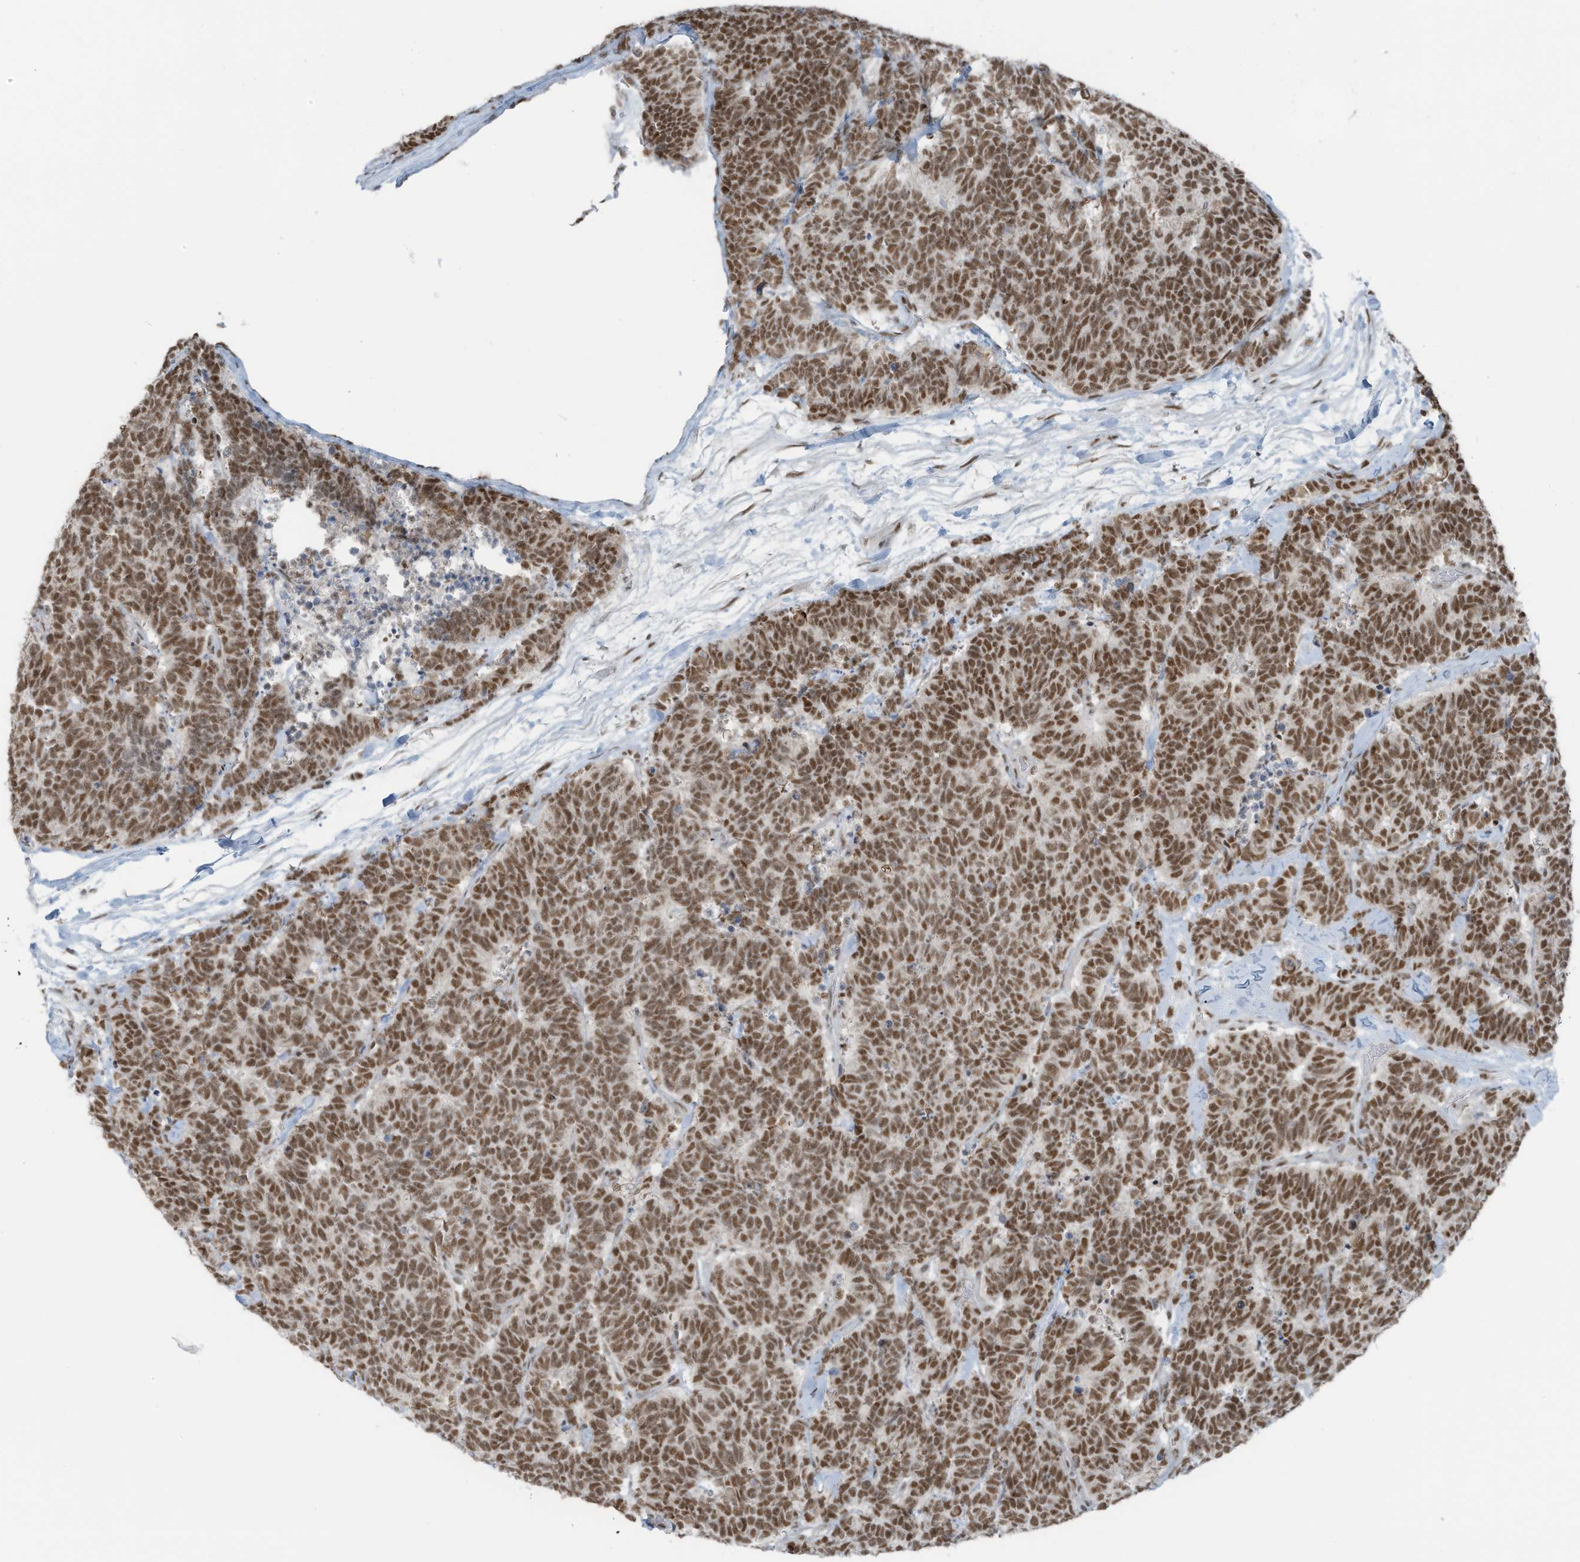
{"staining": {"intensity": "moderate", "quantity": ">75%", "location": "nuclear"}, "tissue": "carcinoid", "cell_type": "Tumor cells", "image_type": "cancer", "snomed": [{"axis": "morphology", "description": "Carcinoma, NOS"}, {"axis": "morphology", "description": "Carcinoid, malignant, NOS"}, {"axis": "topography", "description": "Urinary bladder"}], "caption": "Moderate nuclear protein staining is present in approximately >75% of tumor cells in carcinoma.", "gene": "WRNIP1", "patient": {"sex": "male", "age": 57}}